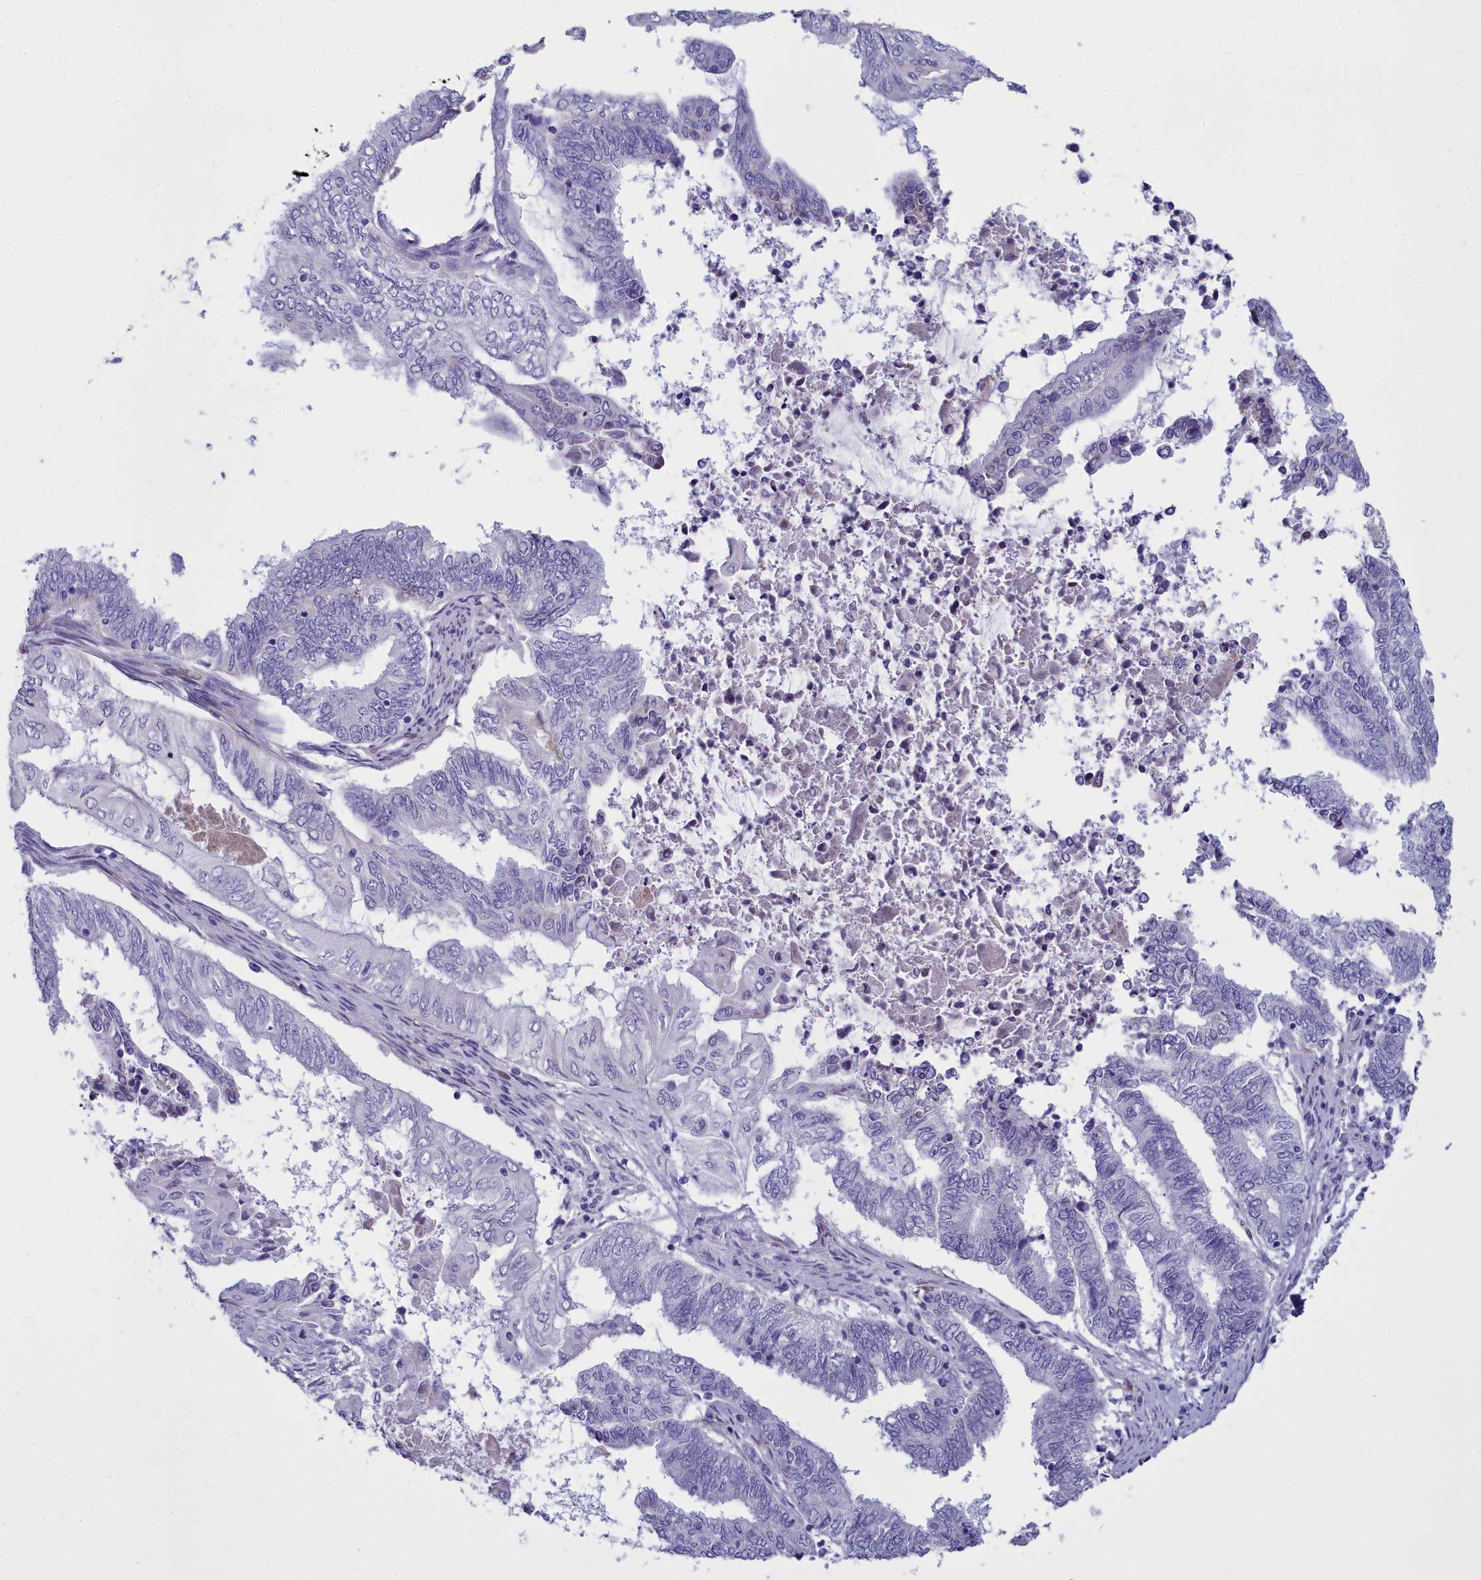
{"staining": {"intensity": "negative", "quantity": "none", "location": "none"}, "tissue": "endometrial cancer", "cell_type": "Tumor cells", "image_type": "cancer", "snomed": [{"axis": "morphology", "description": "Adenocarcinoma, NOS"}, {"axis": "topography", "description": "Uterus"}, {"axis": "topography", "description": "Endometrium"}], "caption": "Photomicrograph shows no protein positivity in tumor cells of endometrial cancer tissue.", "gene": "PPP1R14A", "patient": {"sex": "female", "age": 70}}